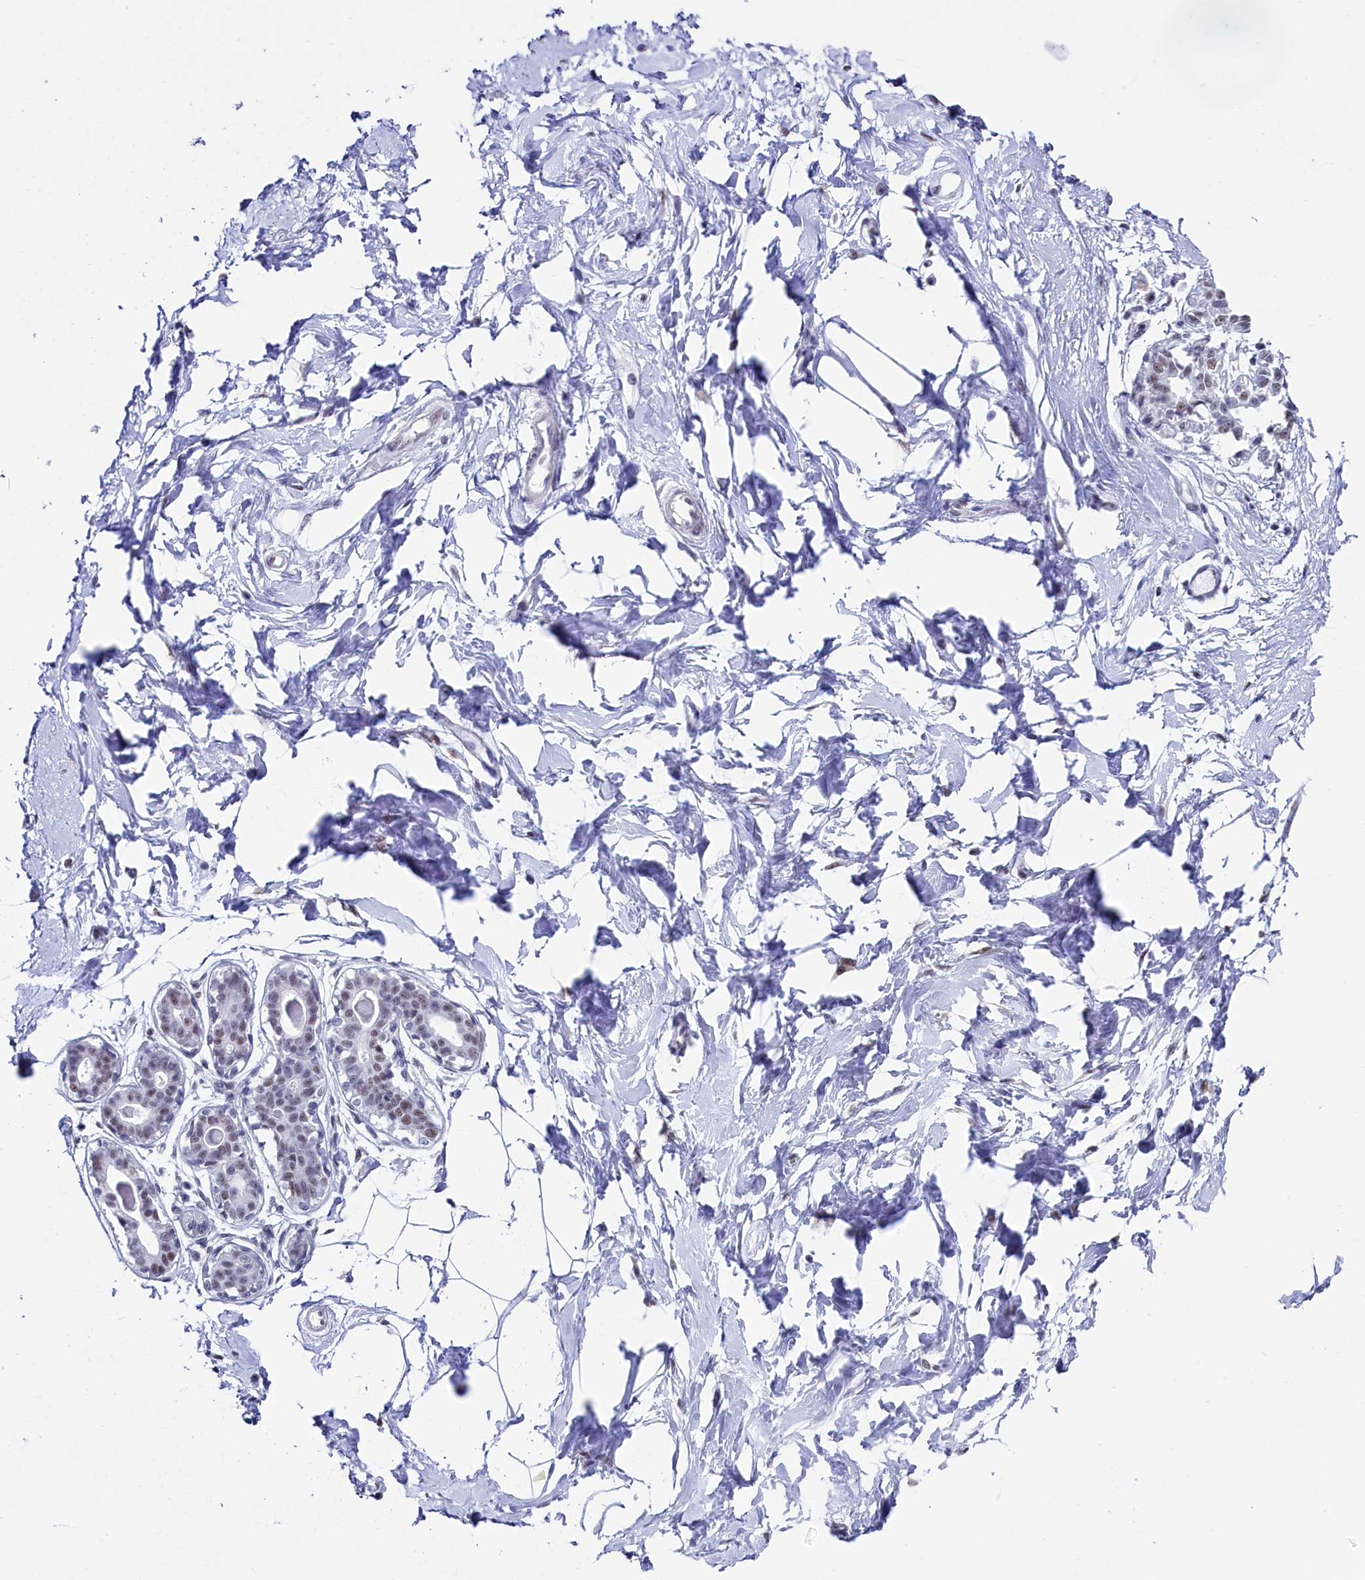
{"staining": {"intensity": "weak", "quantity": "<25%", "location": "nuclear"}, "tissue": "breast", "cell_type": "Adipocytes", "image_type": "normal", "snomed": [{"axis": "morphology", "description": "Normal tissue, NOS"}, {"axis": "topography", "description": "Breast"}], "caption": "There is no significant positivity in adipocytes of breast. Nuclei are stained in blue.", "gene": "CD2BP2", "patient": {"sex": "female", "age": 45}}